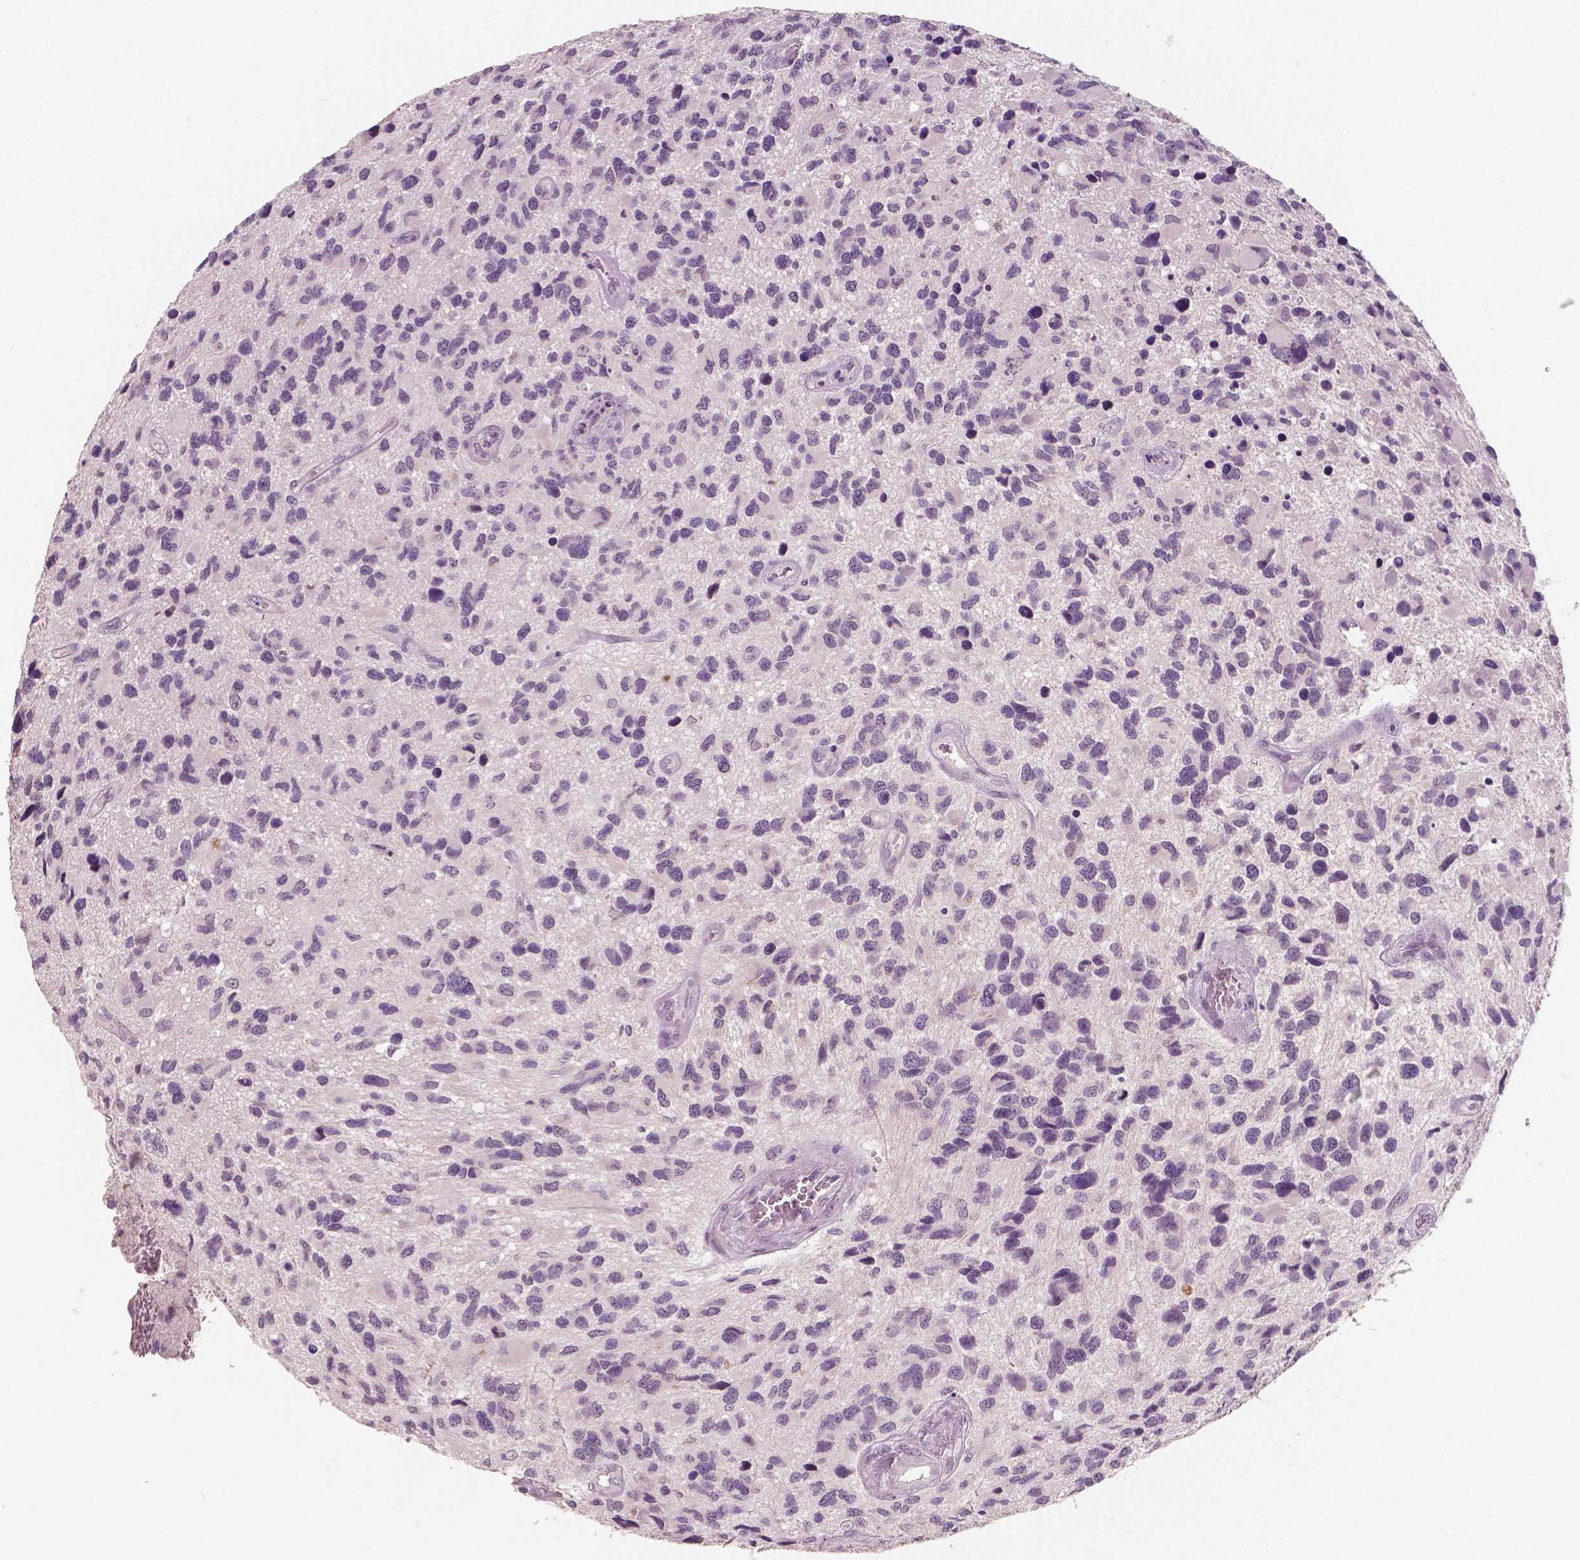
{"staining": {"intensity": "negative", "quantity": "none", "location": "none"}, "tissue": "glioma", "cell_type": "Tumor cells", "image_type": "cancer", "snomed": [{"axis": "morphology", "description": "Glioma, malignant, NOS"}, {"axis": "morphology", "description": "Glioma, malignant, High grade"}, {"axis": "topography", "description": "Brain"}], "caption": "High power microscopy histopathology image of an IHC photomicrograph of malignant high-grade glioma, revealing no significant staining in tumor cells.", "gene": "RNASE7", "patient": {"sex": "female", "age": 71}}